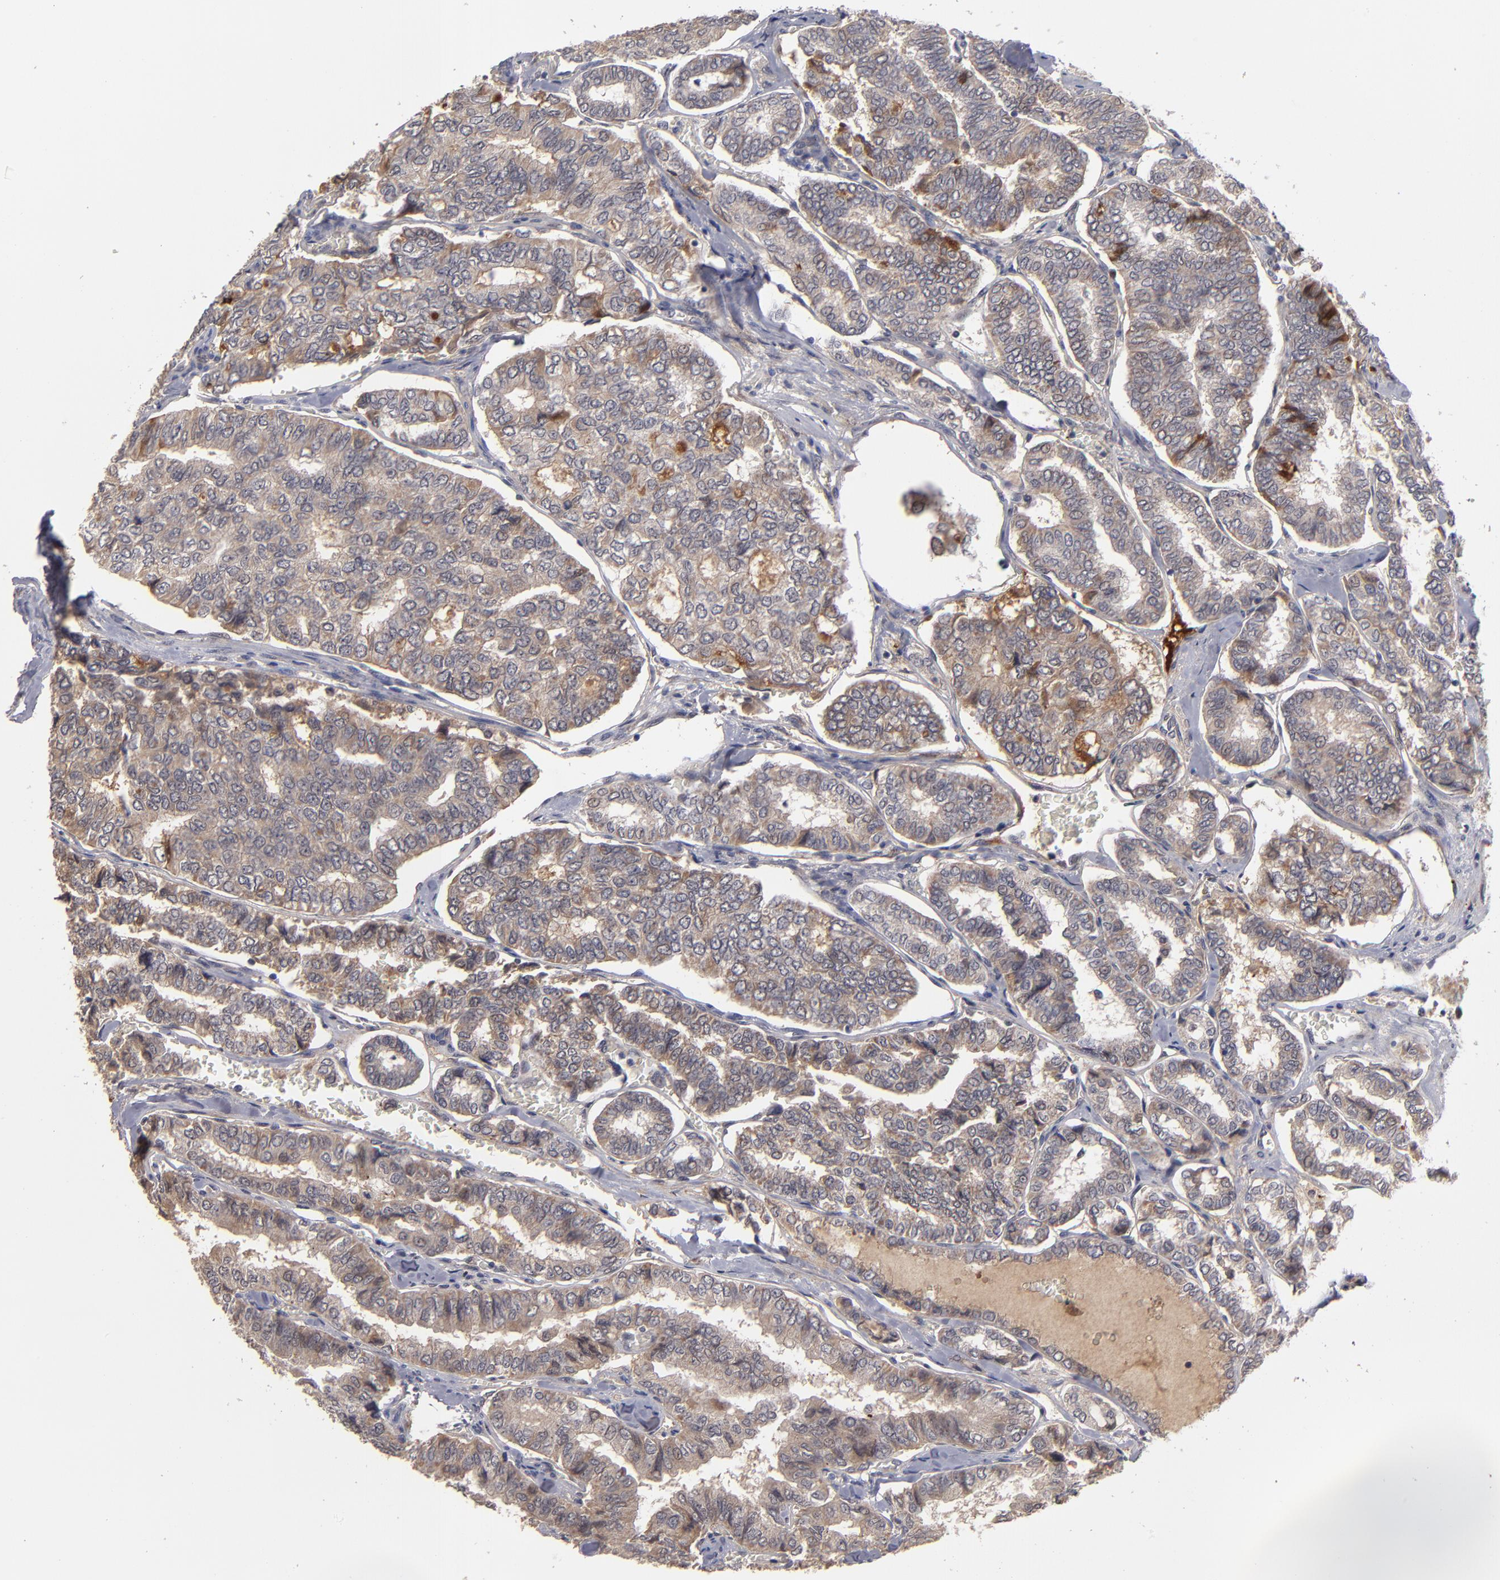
{"staining": {"intensity": "weak", "quantity": ">75%", "location": "cytoplasmic/membranous"}, "tissue": "thyroid cancer", "cell_type": "Tumor cells", "image_type": "cancer", "snomed": [{"axis": "morphology", "description": "Papillary adenocarcinoma, NOS"}, {"axis": "topography", "description": "Thyroid gland"}], "caption": "Tumor cells exhibit low levels of weak cytoplasmic/membranous expression in about >75% of cells in human thyroid cancer.", "gene": "EXD2", "patient": {"sex": "female", "age": 35}}